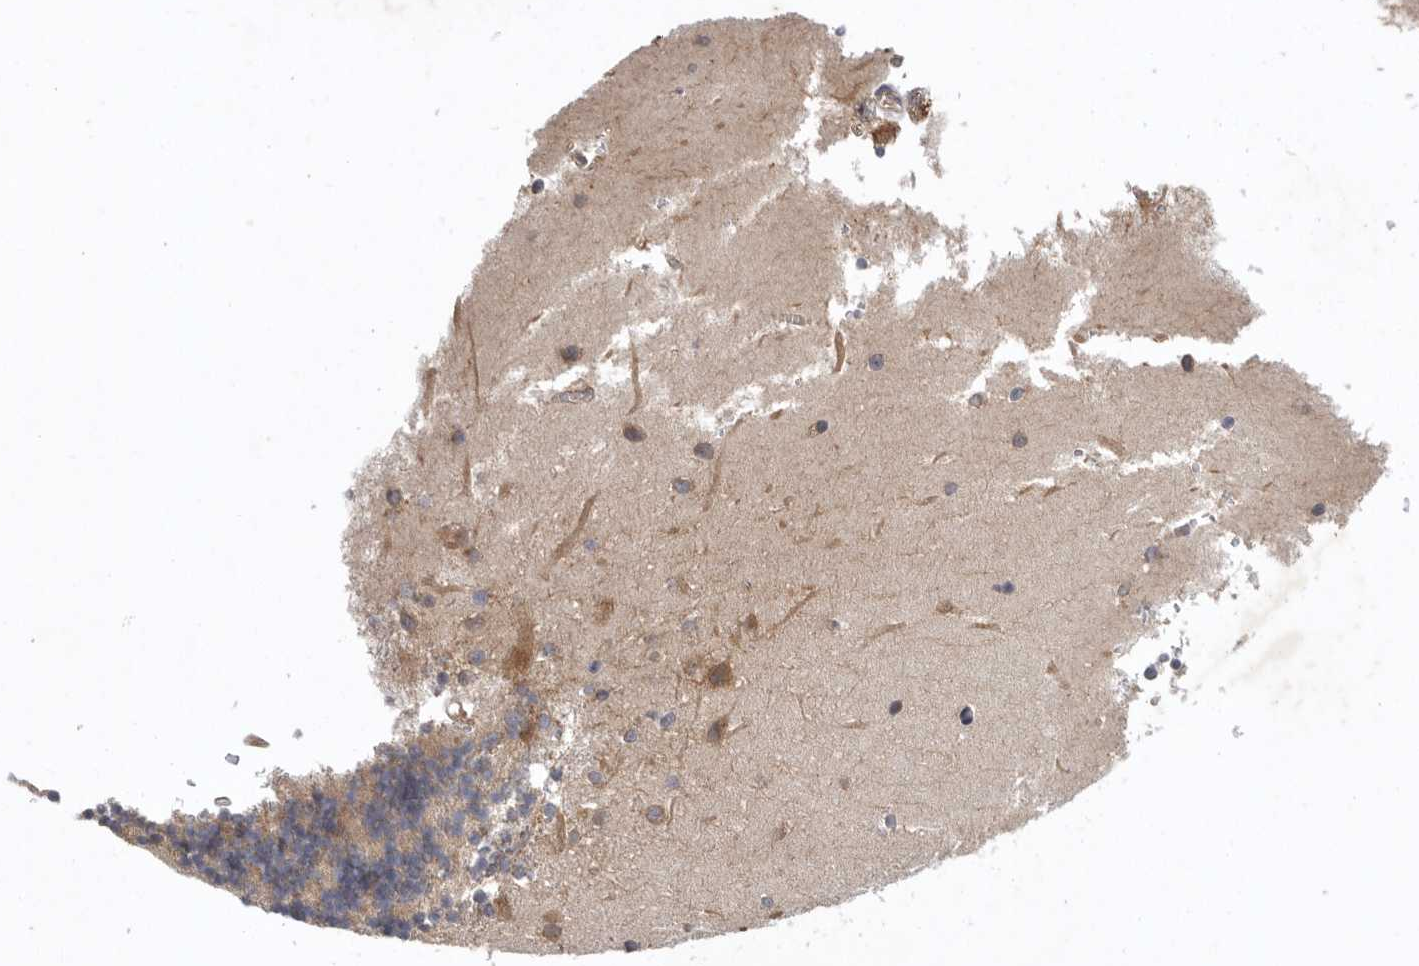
{"staining": {"intensity": "weak", "quantity": "<25%", "location": "cytoplasmic/membranous"}, "tissue": "cerebellum", "cell_type": "Cells in granular layer", "image_type": "normal", "snomed": [{"axis": "morphology", "description": "Normal tissue, NOS"}, {"axis": "topography", "description": "Cerebellum"}], "caption": "Cells in granular layer show no significant protein positivity in unremarkable cerebellum. (Brightfield microscopy of DAB IHC at high magnification).", "gene": "C1orf109", "patient": {"sex": "male", "age": 37}}